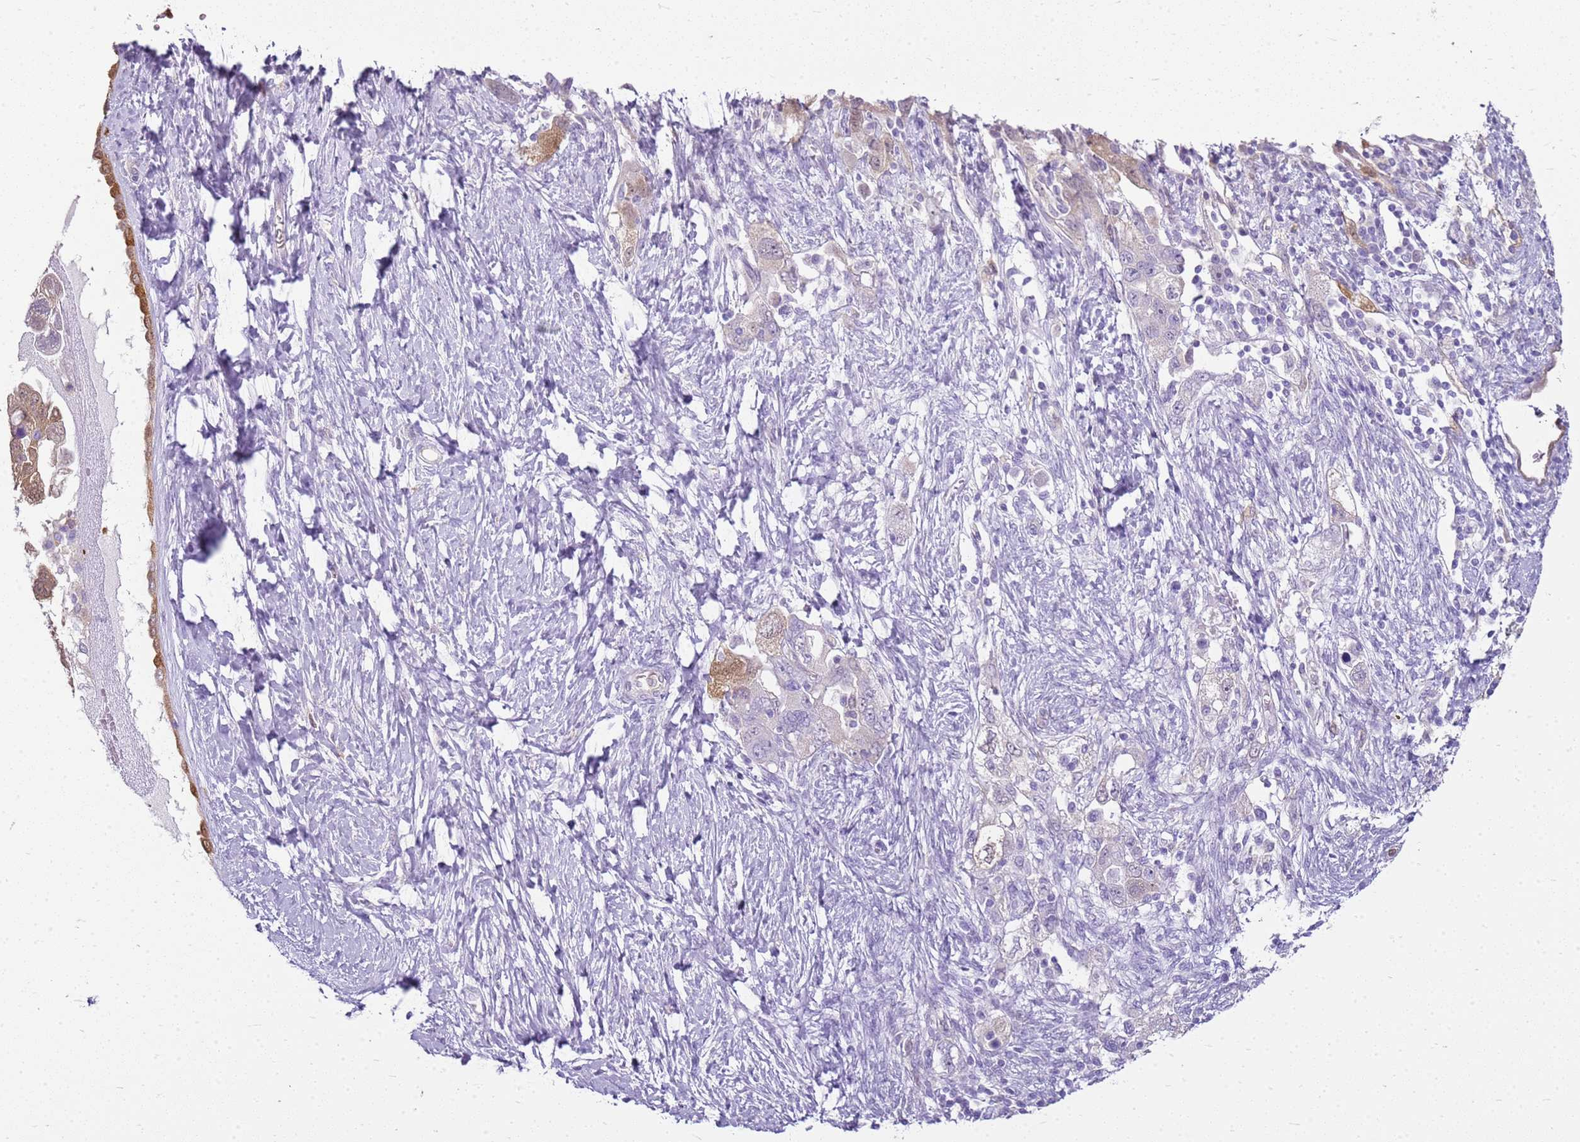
{"staining": {"intensity": "moderate", "quantity": "<25%", "location": "cytoplasmic/membranous"}, "tissue": "ovarian cancer", "cell_type": "Tumor cells", "image_type": "cancer", "snomed": [{"axis": "morphology", "description": "Carcinoma, NOS"}, {"axis": "morphology", "description": "Cystadenocarcinoma, serous, NOS"}, {"axis": "topography", "description": "Ovary"}], "caption": "Protein staining of serous cystadenocarcinoma (ovarian) tissue shows moderate cytoplasmic/membranous positivity in approximately <25% of tumor cells.", "gene": "SULT1E1", "patient": {"sex": "female", "age": 69}}